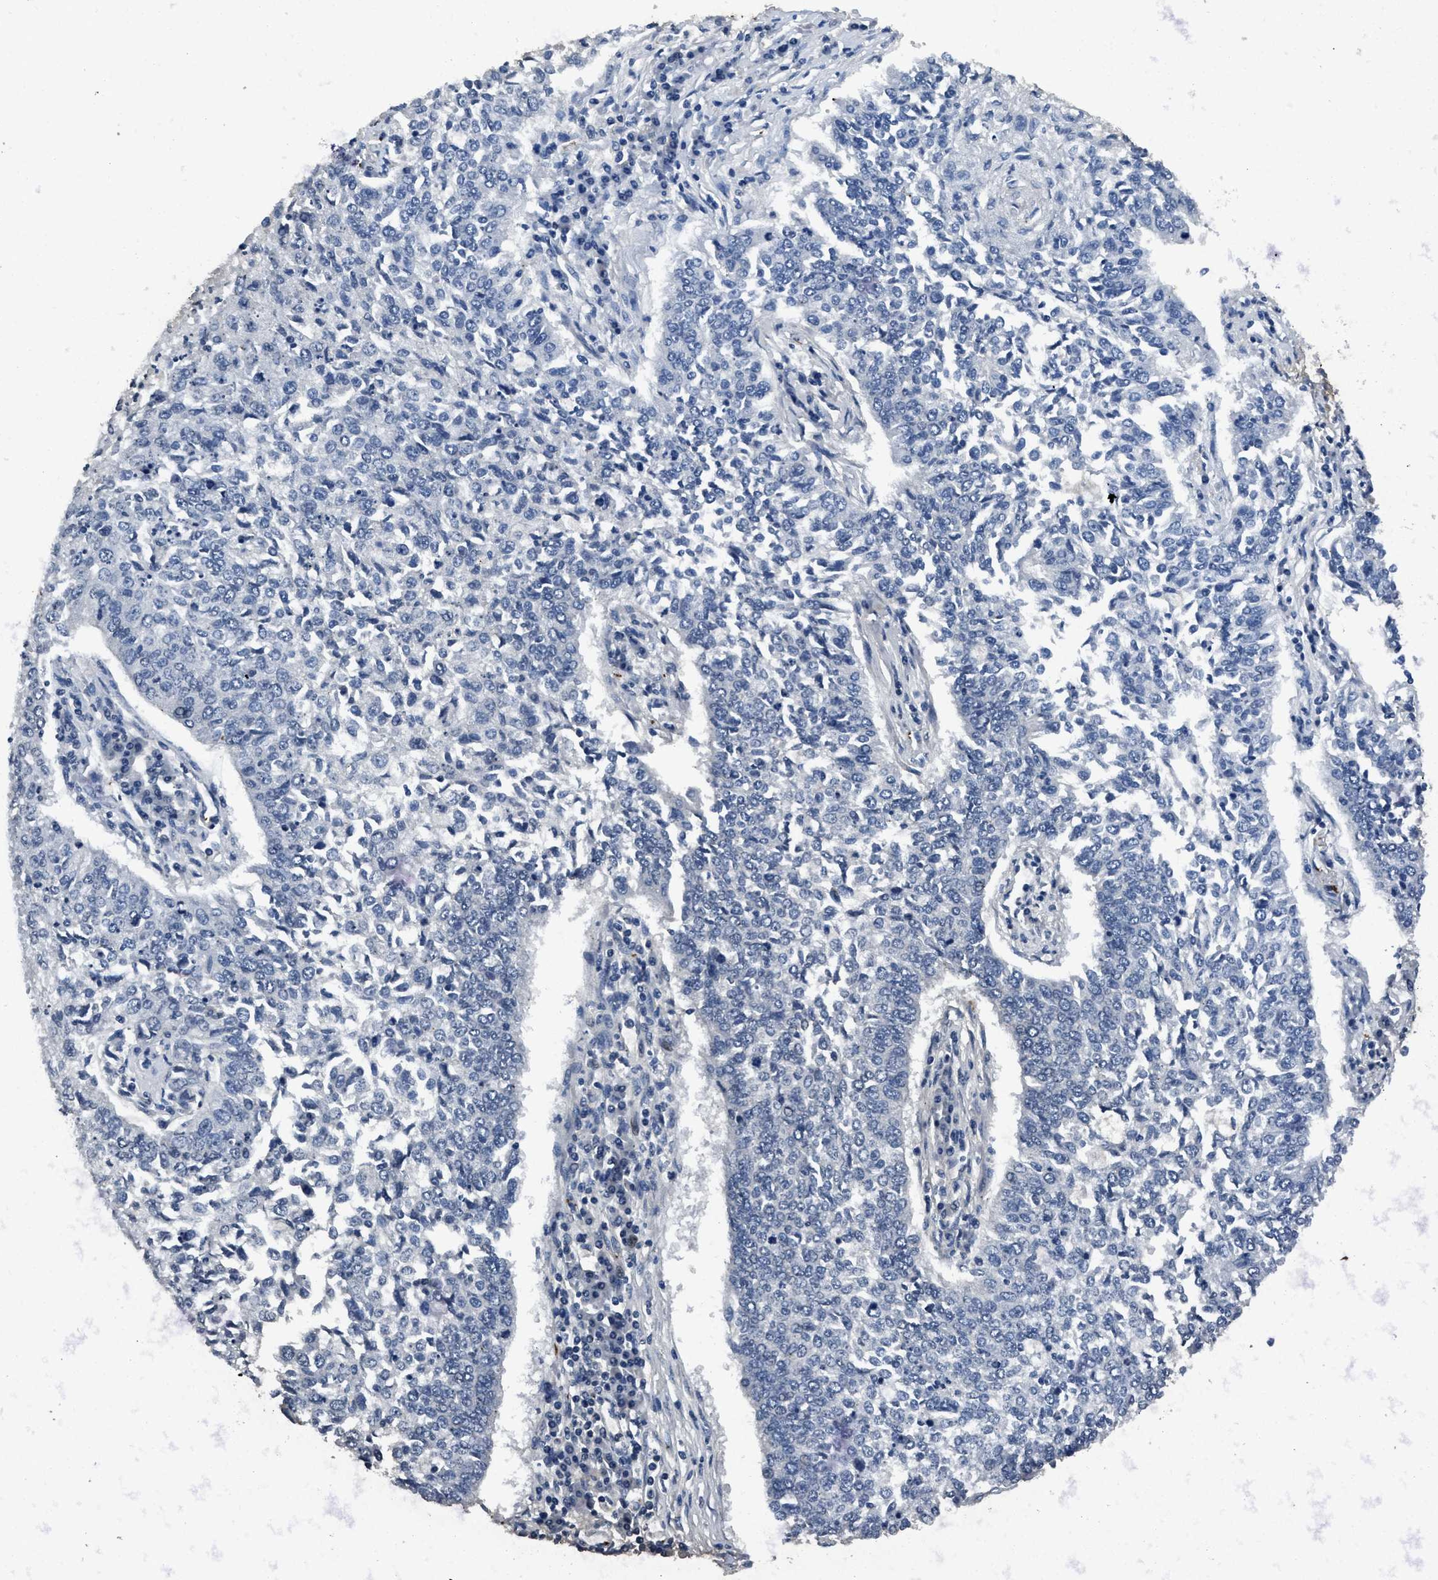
{"staining": {"intensity": "negative", "quantity": "none", "location": "none"}, "tissue": "lung cancer", "cell_type": "Tumor cells", "image_type": "cancer", "snomed": [{"axis": "morphology", "description": "Normal tissue, NOS"}, {"axis": "morphology", "description": "Squamous cell carcinoma, NOS"}, {"axis": "topography", "description": "Cartilage tissue"}, {"axis": "topography", "description": "Bronchus"}, {"axis": "topography", "description": "Lung"}], "caption": "Human lung cancer stained for a protein using IHC displays no positivity in tumor cells.", "gene": "ITGA2B", "patient": {"sex": "female", "age": 49}}